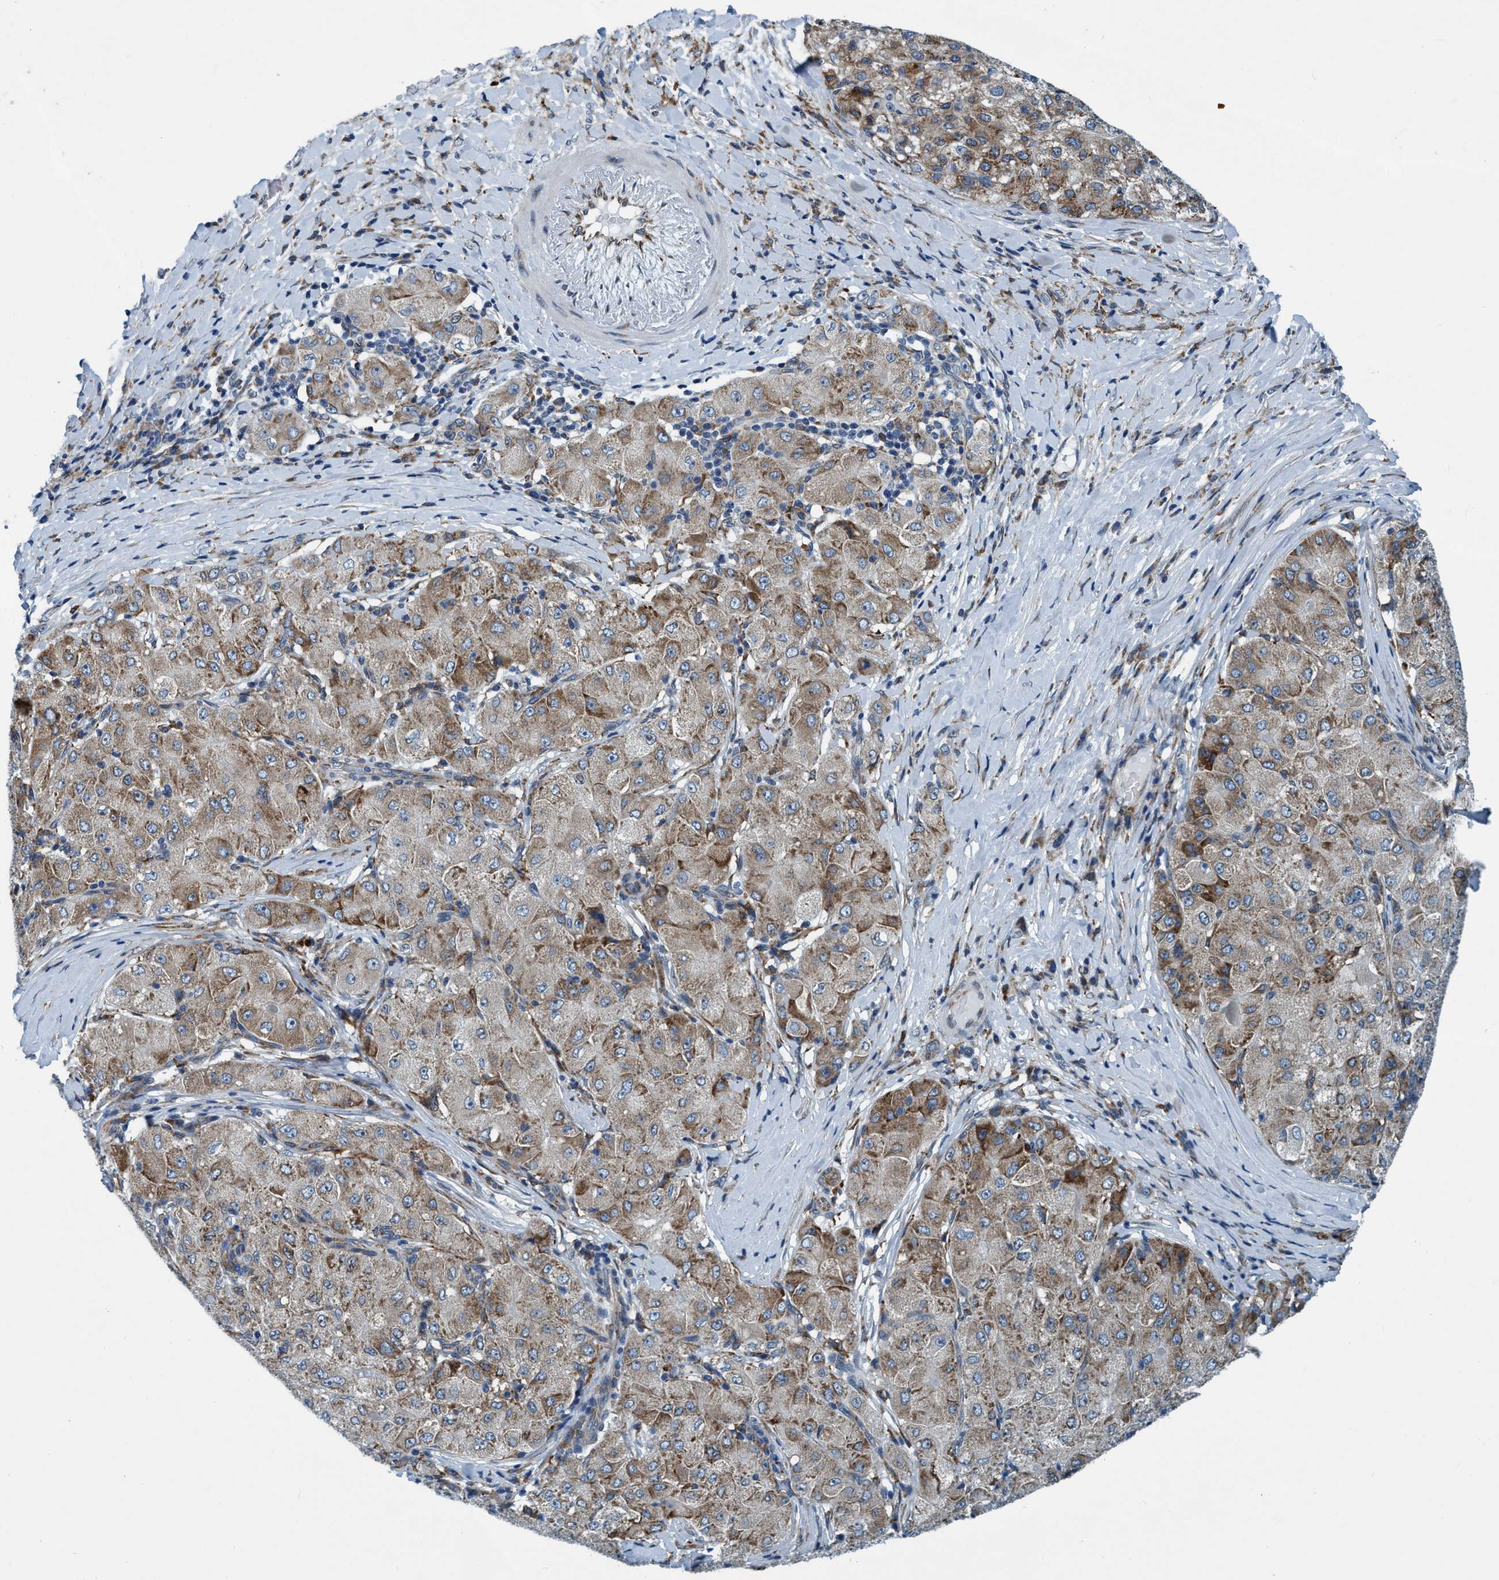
{"staining": {"intensity": "moderate", "quantity": "25%-75%", "location": "cytoplasmic/membranous"}, "tissue": "liver cancer", "cell_type": "Tumor cells", "image_type": "cancer", "snomed": [{"axis": "morphology", "description": "Carcinoma, Hepatocellular, NOS"}, {"axis": "topography", "description": "Liver"}], "caption": "Brown immunohistochemical staining in human liver cancer (hepatocellular carcinoma) displays moderate cytoplasmic/membranous expression in approximately 25%-75% of tumor cells. The protein is shown in brown color, while the nuclei are stained blue.", "gene": "ARMC9", "patient": {"sex": "male", "age": 80}}